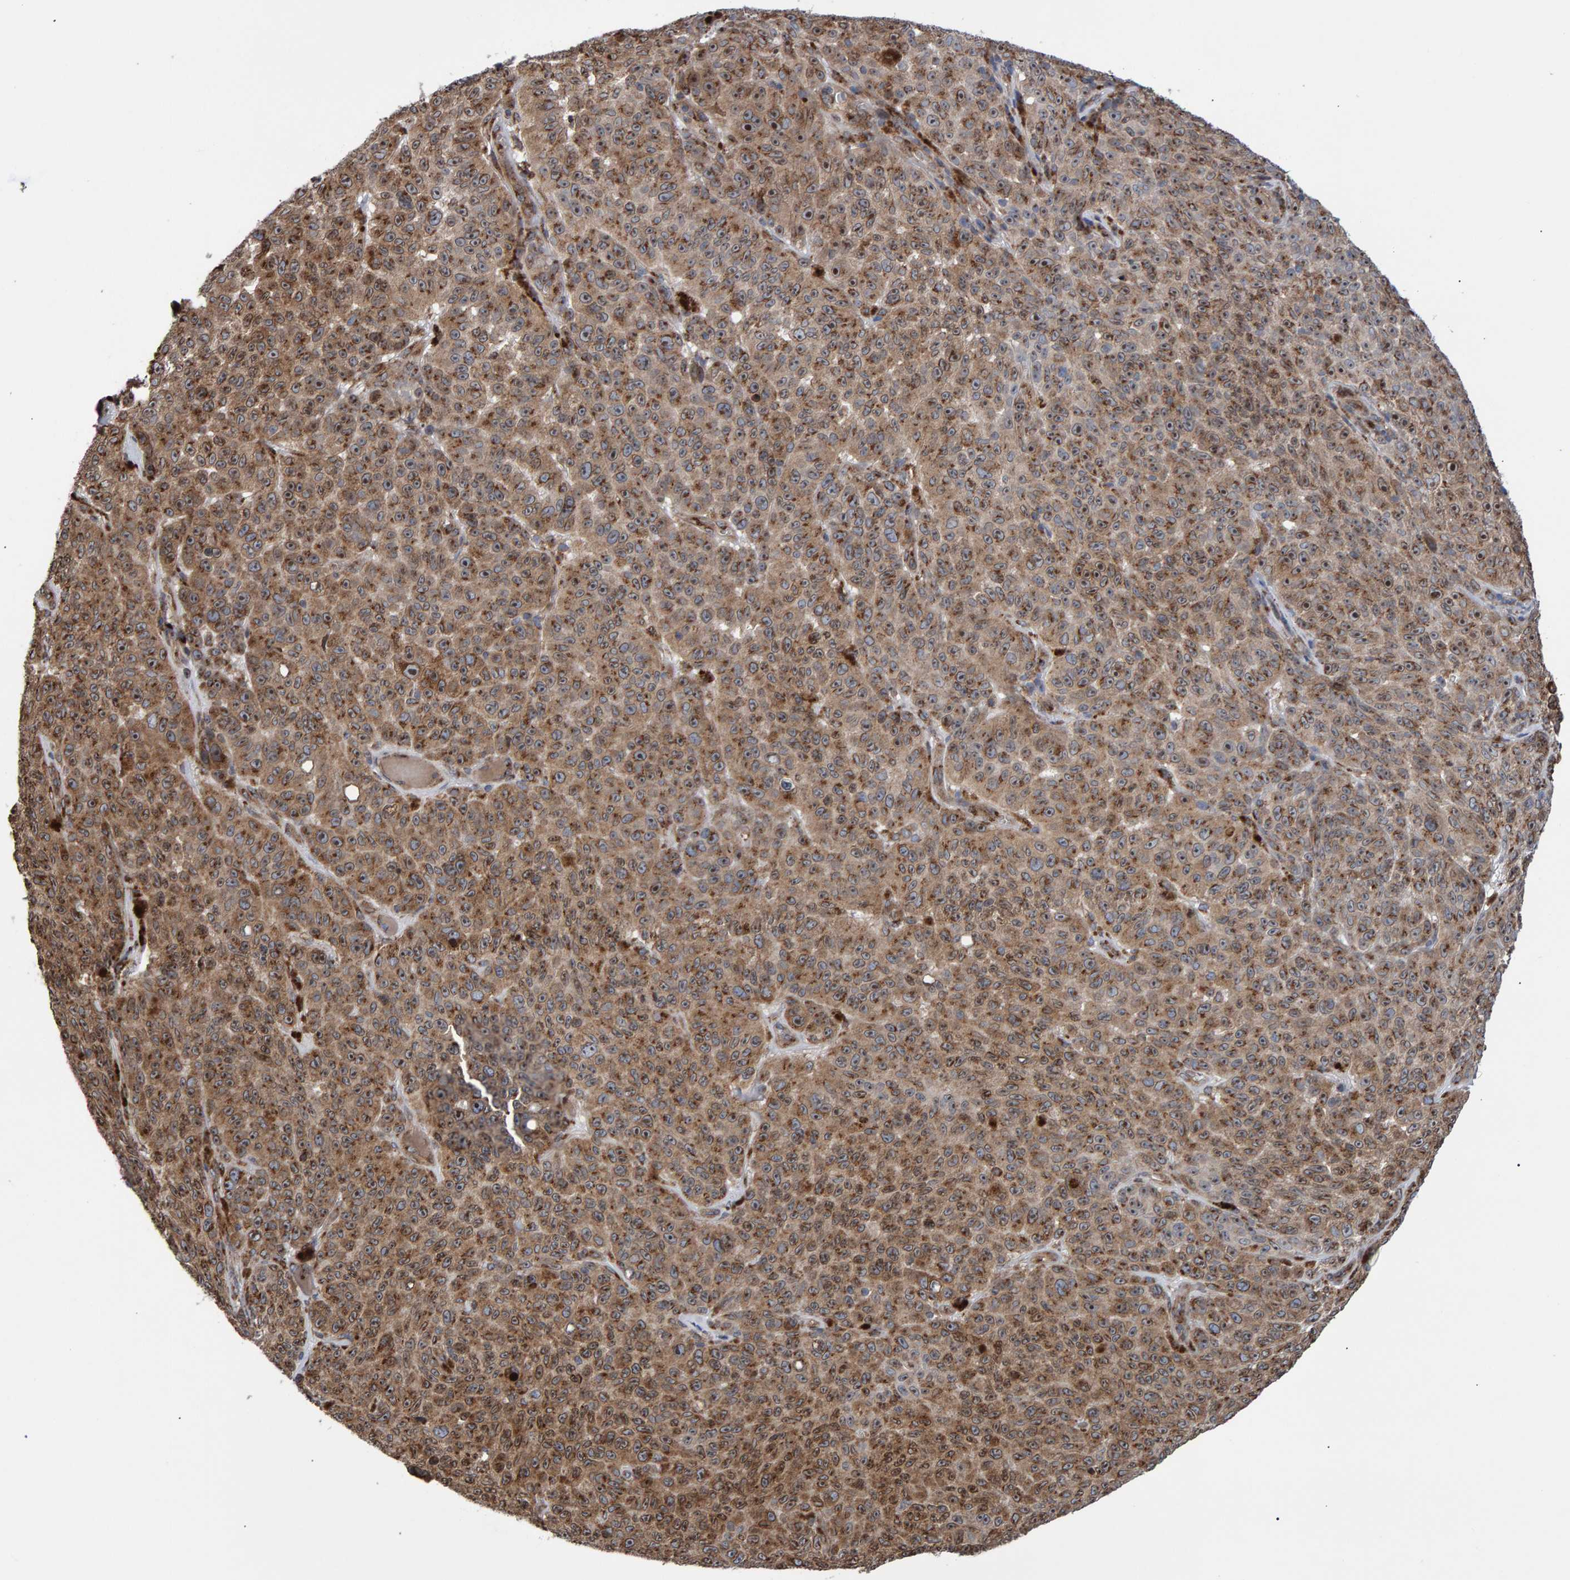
{"staining": {"intensity": "moderate", "quantity": ">75%", "location": "cytoplasmic/membranous"}, "tissue": "melanoma", "cell_type": "Tumor cells", "image_type": "cancer", "snomed": [{"axis": "morphology", "description": "Malignant melanoma, NOS"}, {"axis": "topography", "description": "Skin"}], "caption": "Malignant melanoma stained with a protein marker demonstrates moderate staining in tumor cells.", "gene": "FAM117A", "patient": {"sex": "female", "age": 82}}